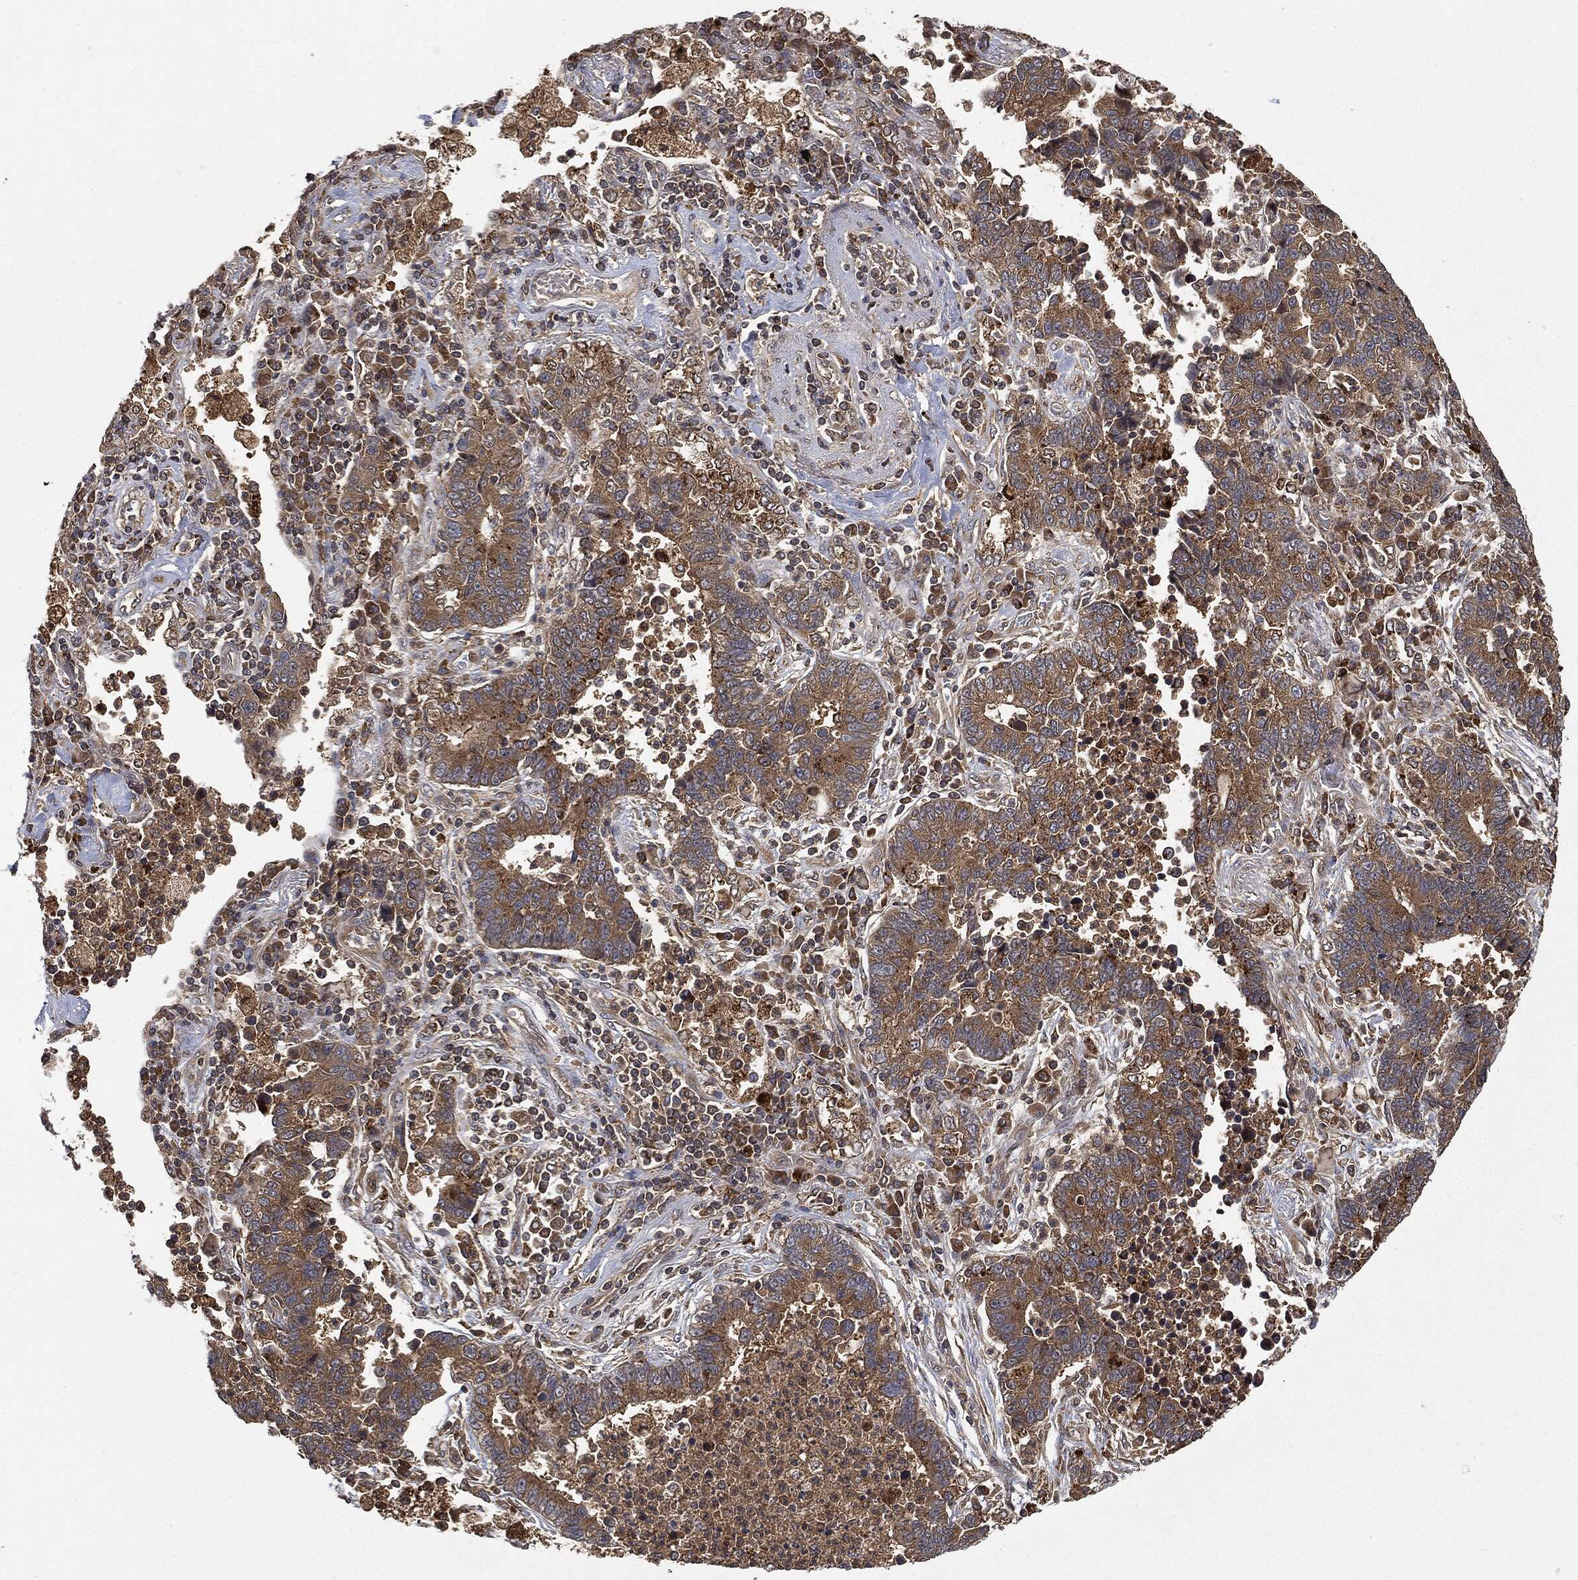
{"staining": {"intensity": "weak", "quantity": ">75%", "location": "cytoplasmic/membranous"}, "tissue": "lung cancer", "cell_type": "Tumor cells", "image_type": "cancer", "snomed": [{"axis": "morphology", "description": "Adenocarcinoma, NOS"}, {"axis": "topography", "description": "Lung"}], "caption": "Brown immunohistochemical staining in adenocarcinoma (lung) exhibits weak cytoplasmic/membranous positivity in about >75% of tumor cells.", "gene": "BRAF", "patient": {"sex": "female", "age": 57}}